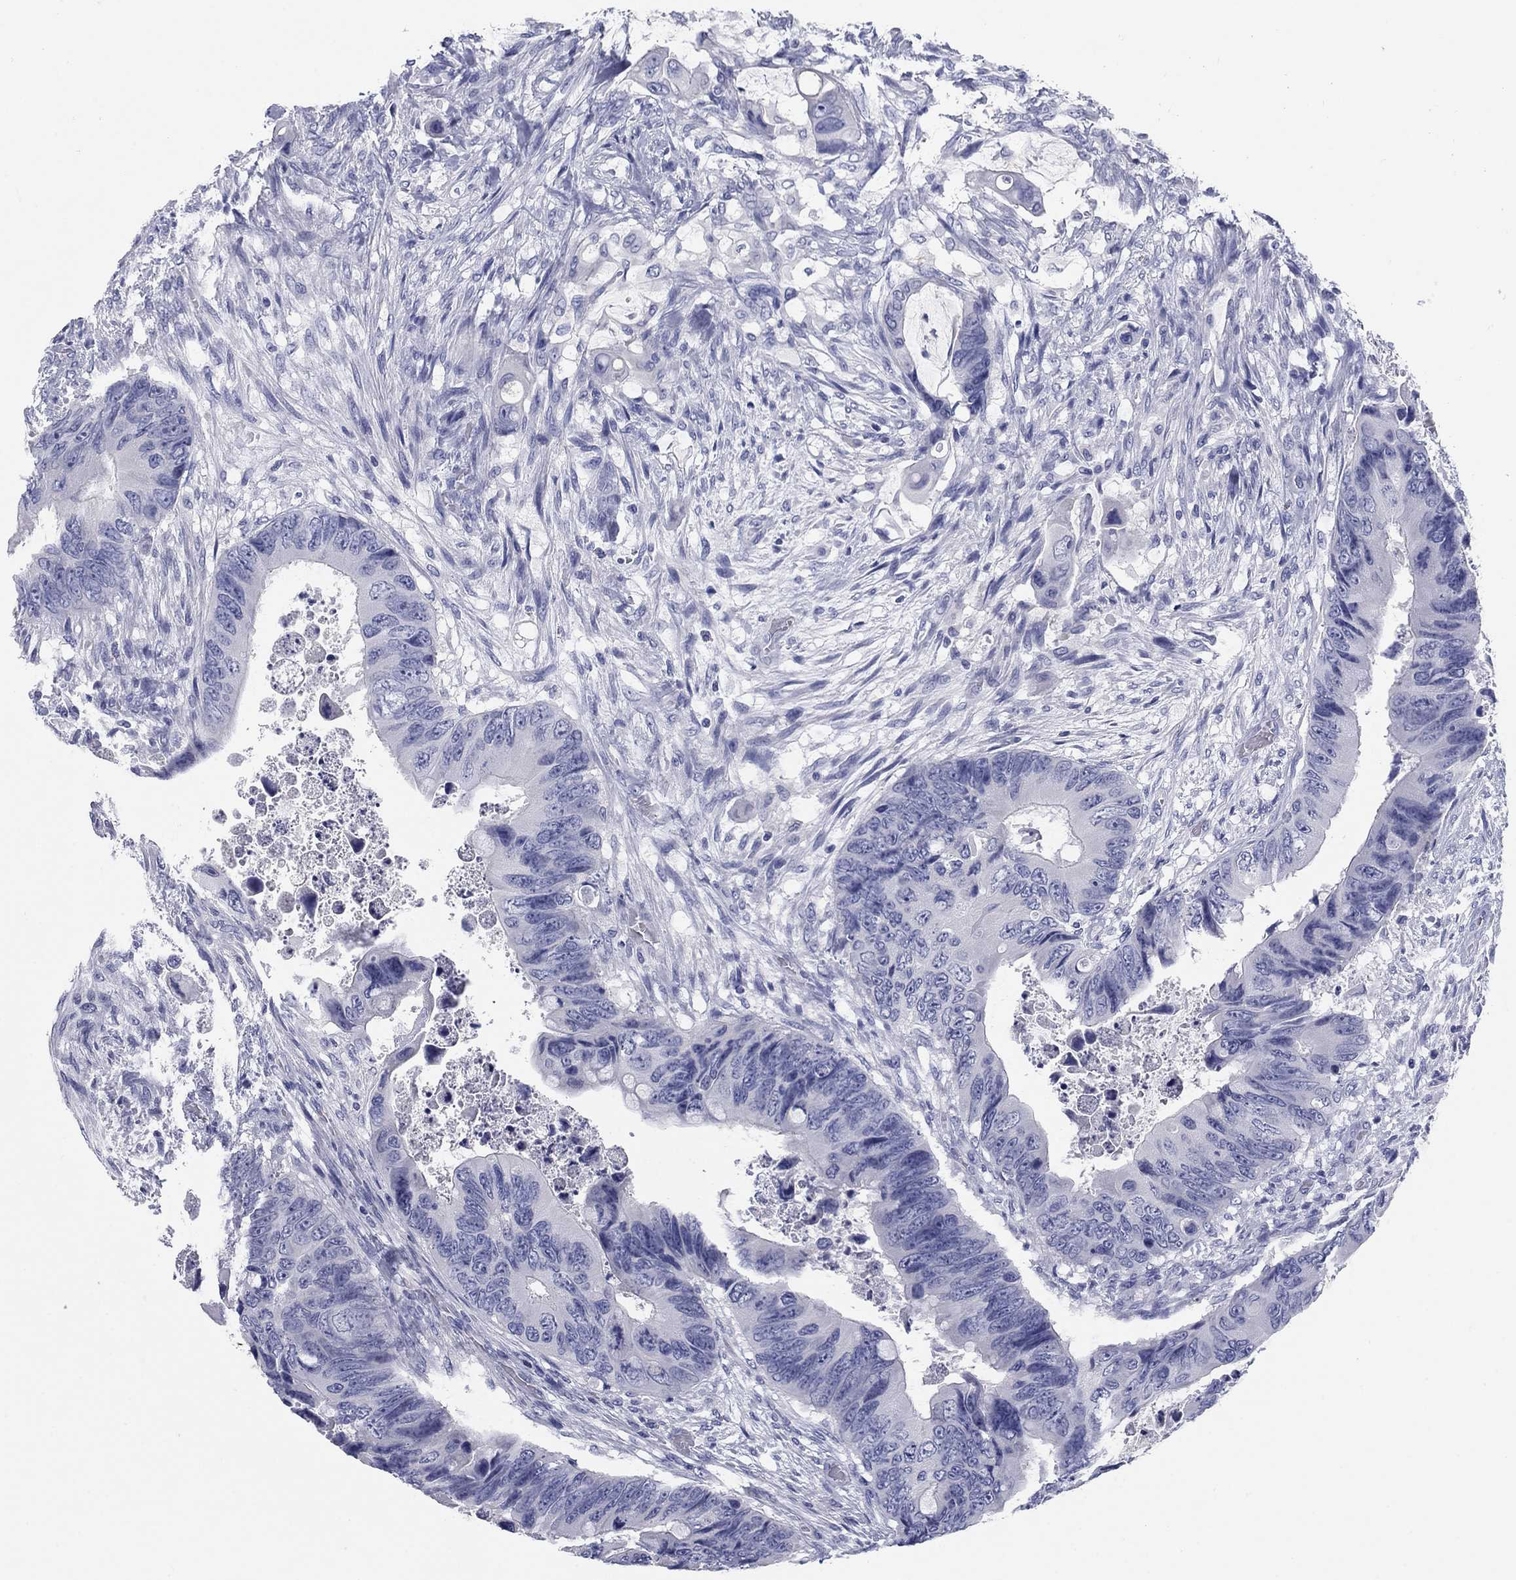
{"staining": {"intensity": "negative", "quantity": "none", "location": "none"}, "tissue": "colorectal cancer", "cell_type": "Tumor cells", "image_type": "cancer", "snomed": [{"axis": "morphology", "description": "Adenocarcinoma, NOS"}, {"axis": "topography", "description": "Rectum"}], "caption": "Tumor cells are negative for brown protein staining in colorectal cancer. (Brightfield microscopy of DAB (3,3'-diaminobenzidine) immunohistochemistry (IHC) at high magnification).", "gene": "KCNH1", "patient": {"sex": "male", "age": 63}}